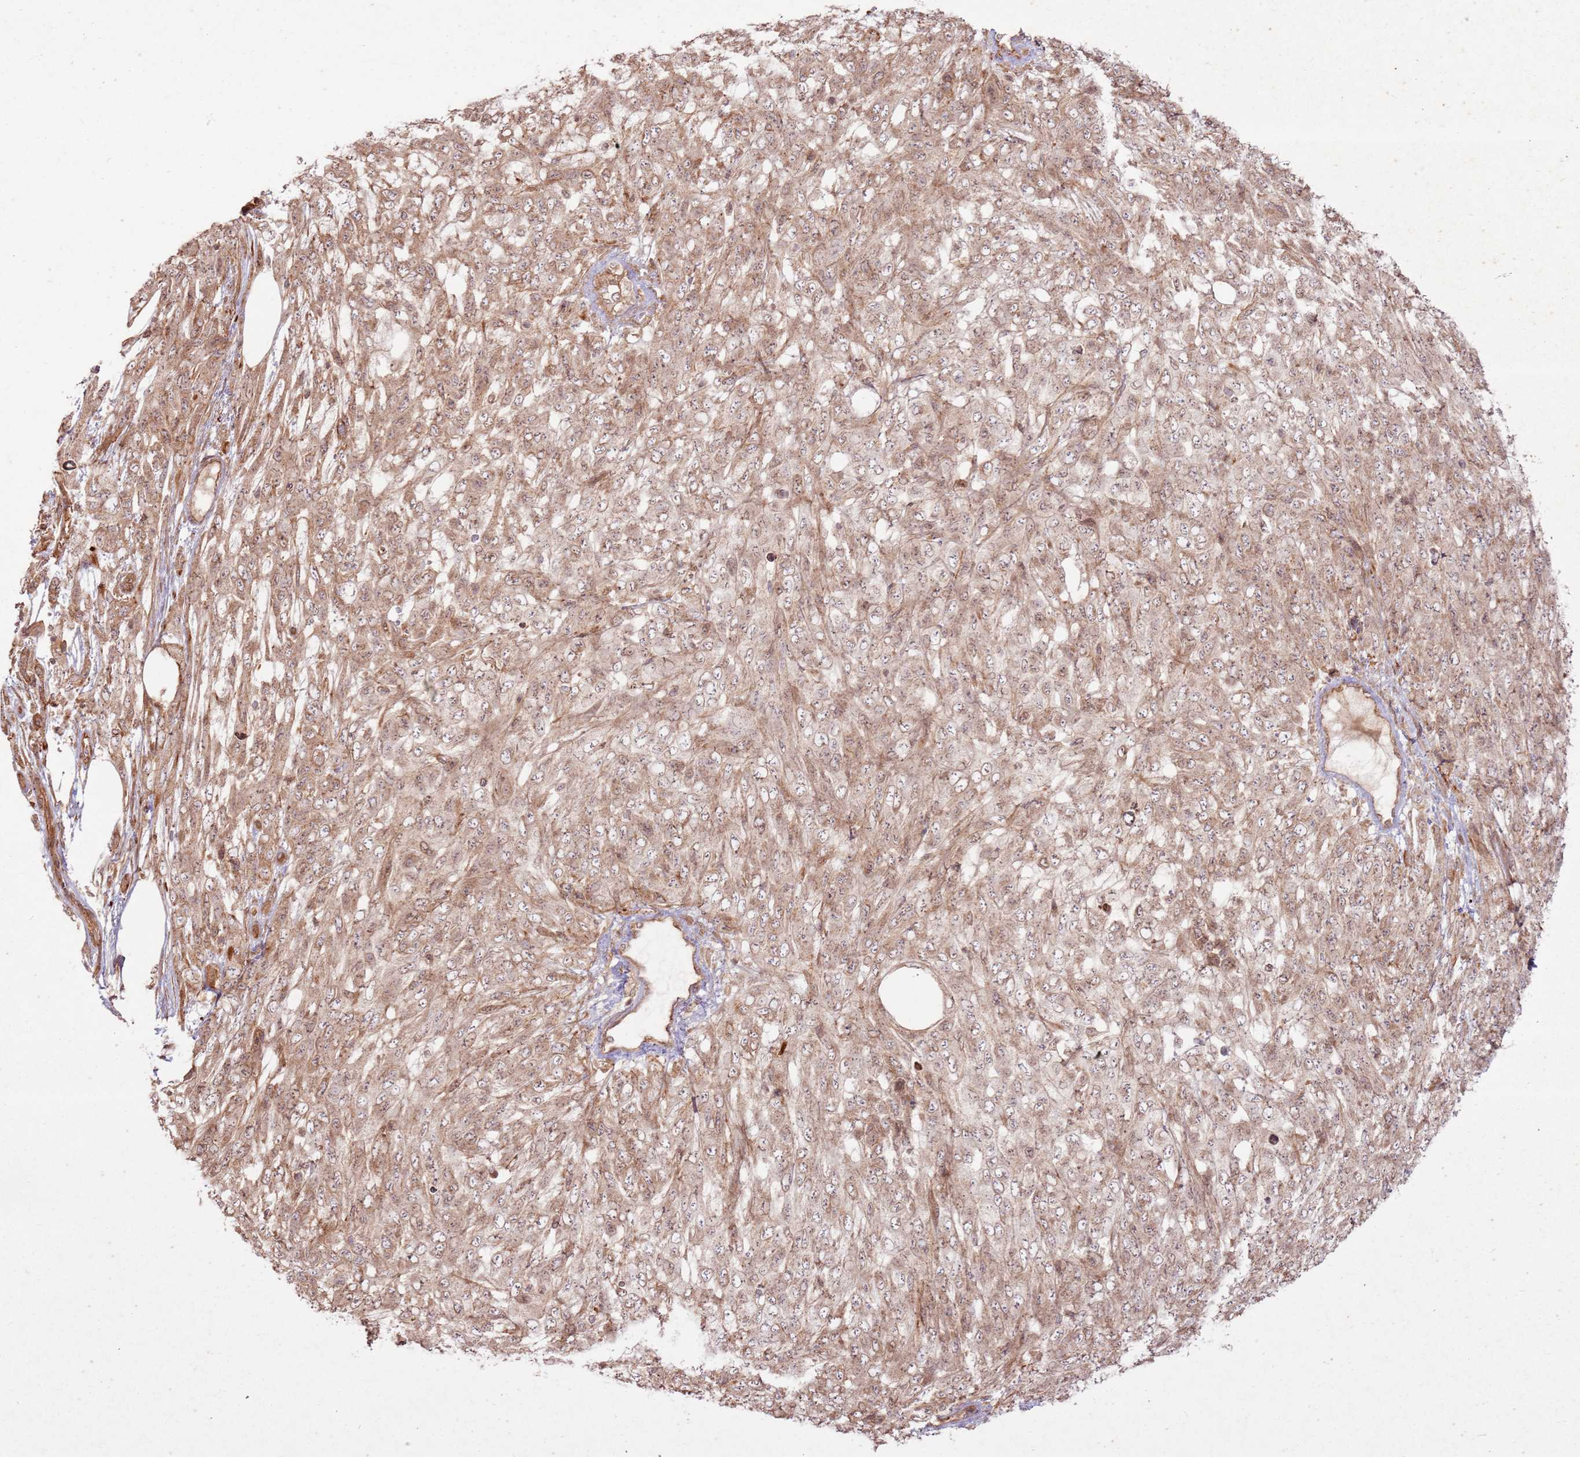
{"staining": {"intensity": "moderate", "quantity": ">75%", "location": "cytoplasmic/membranous"}, "tissue": "melanoma", "cell_type": "Tumor cells", "image_type": "cancer", "snomed": [{"axis": "morphology", "description": "Normal morphology"}, {"axis": "morphology", "description": "Malignant melanoma, NOS"}, {"axis": "topography", "description": "Skin"}], "caption": "Brown immunohistochemical staining in human malignant melanoma demonstrates moderate cytoplasmic/membranous expression in about >75% of tumor cells.", "gene": "ZNF623", "patient": {"sex": "female", "age": 72}}